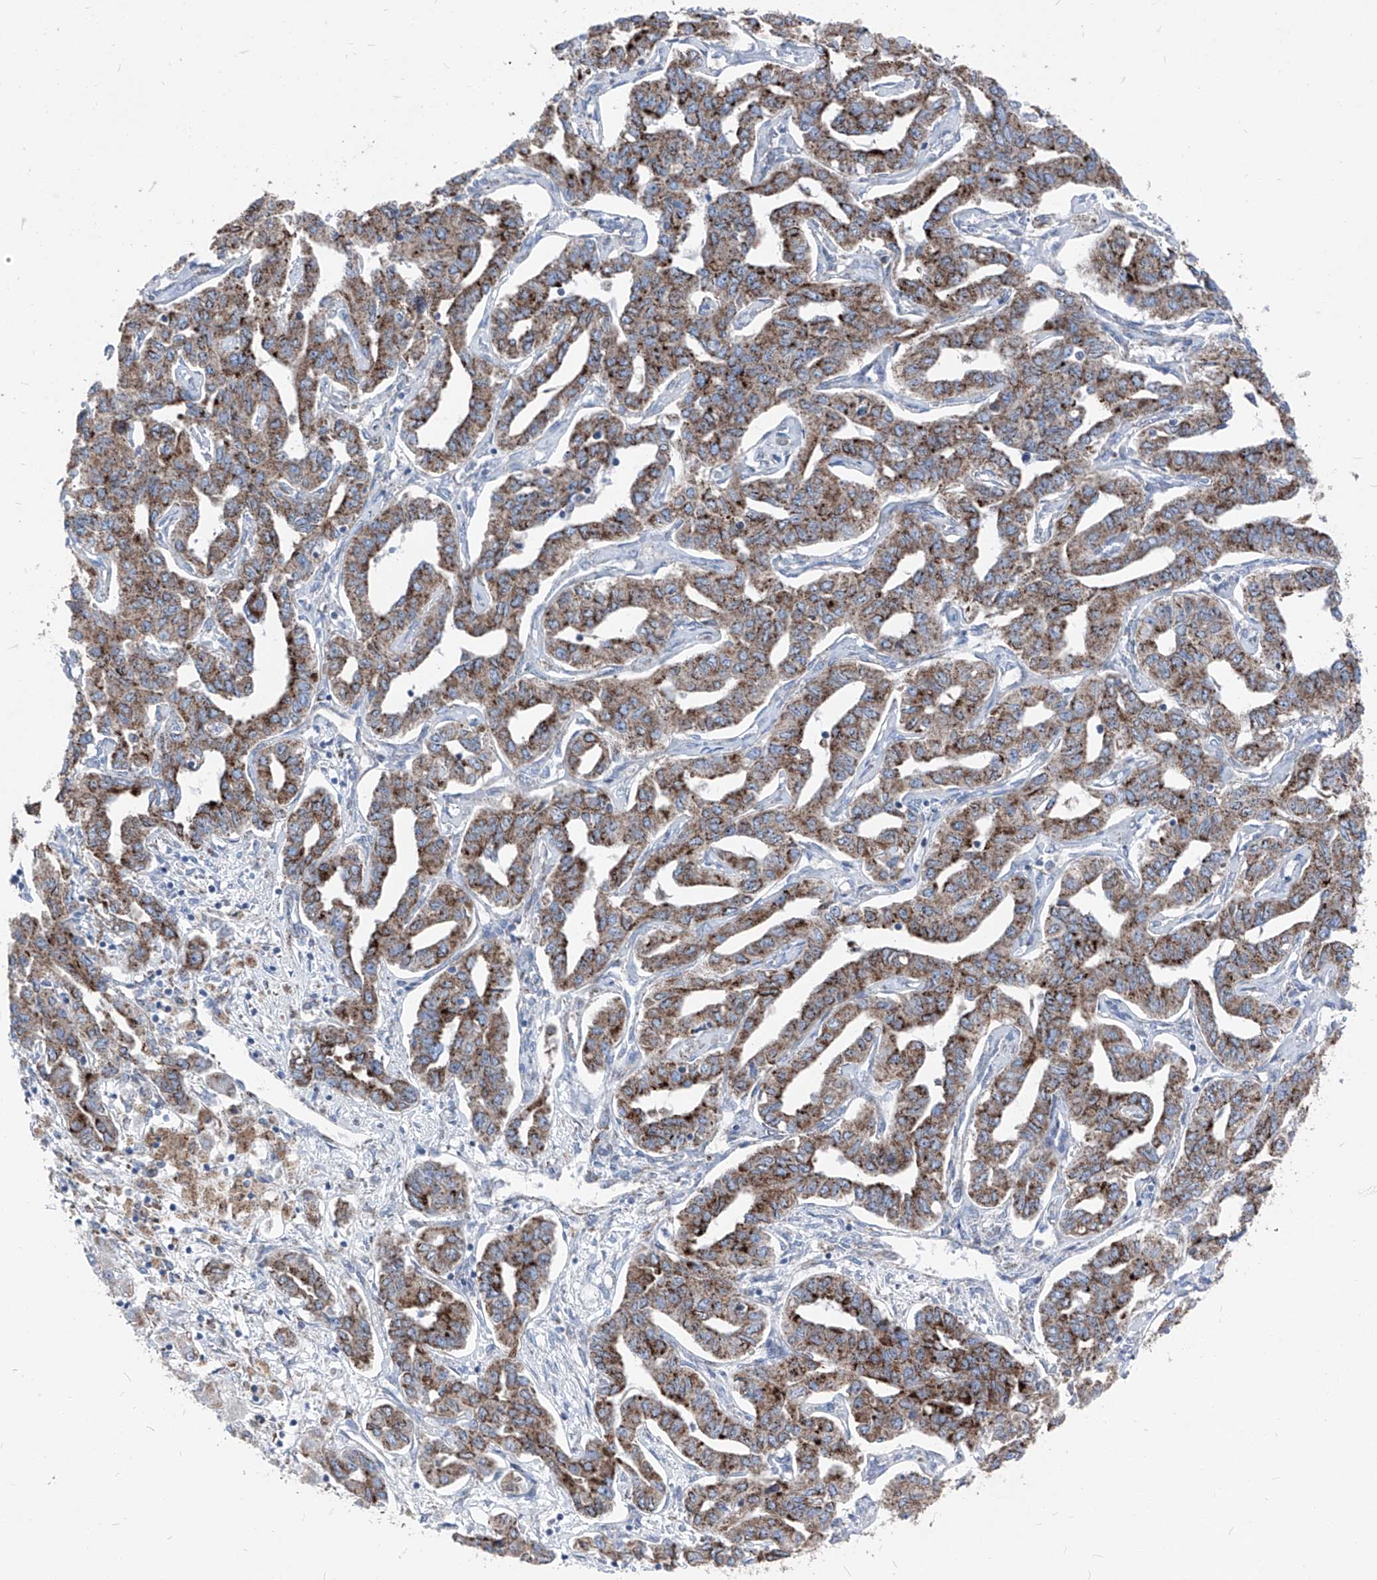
{"staining": {"intensity": "strong", "quantity": ">75%", "location": "cytoplasmic/membranous"}, "tissue": "liver cancer", "cell_type": "Tumor cells", "image_type": "cancer", "snomed": [{"axis": "morphology", "description": "Cholangiocarcinoma"}, {"axis": "topography", "description": "Liver"}], "caption": "High-power microscopy captured an IHC photomicrograph of cholangiocarcinoma (liver), revealing strong cytoplasmic/membranous expression in approximately >75% of tumor cells.", "gene": "AGPS", "patient": {"sex": "male", "age": 59}}